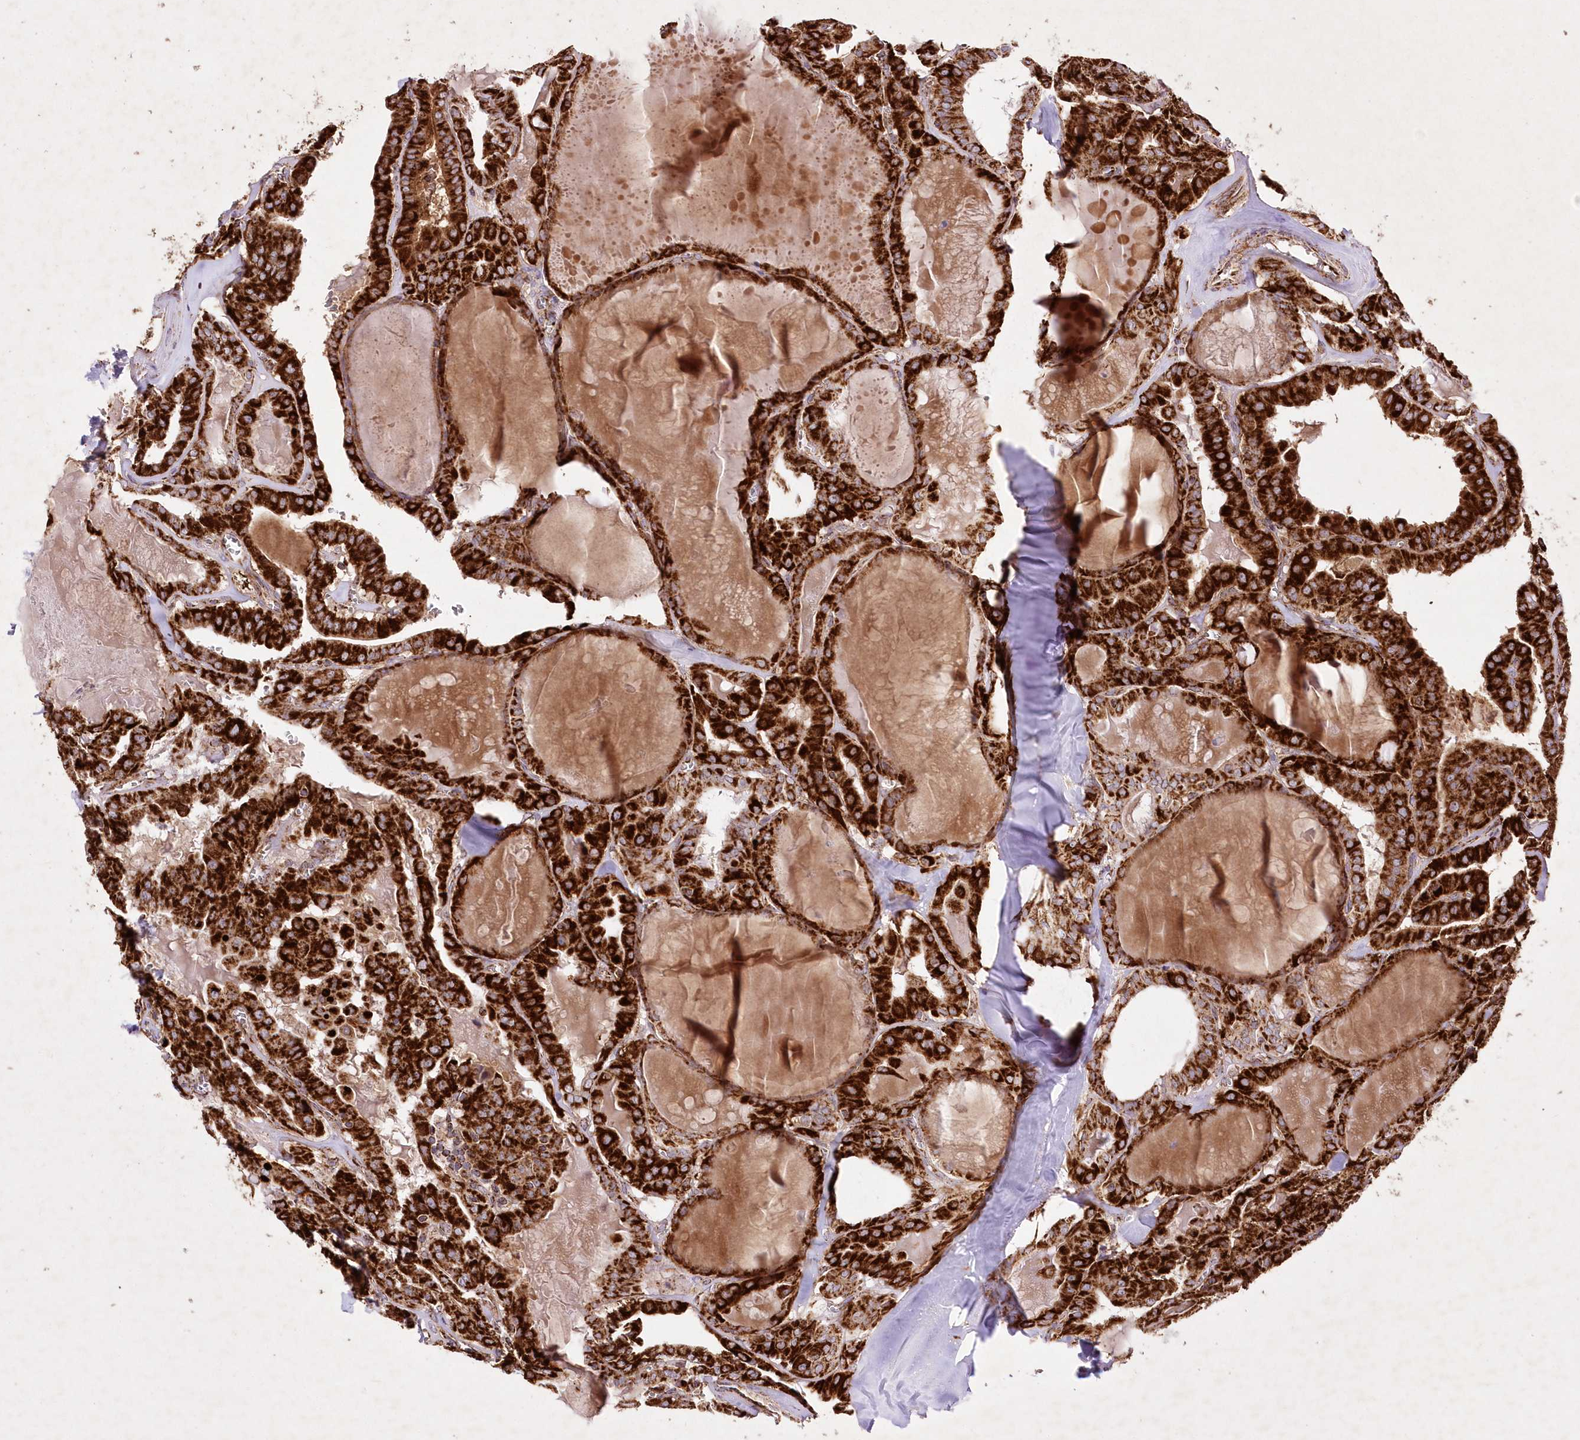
{"staining": {"intensity": "strong", "quantity": ">75%", "location": "cytoplasmic/membranous"}, "tissue": "thyroid cancer", "cell_type": "Tumor cells", "image_type": "cancer", "snomed": [{"axis": "morphology", "description": "Papillary adenocarcinoma, NOS"}, {"axis": "topography", "description": "Thyroid gland"}], "caption": "Immunohistochemistry (IHC) (DAB) staining of thyroid papillary adenocarcinoma demonstrates strong cytoplasmic/membranous protein staining in approximately >75% of tumor cells.", "gene": "ASNSD1", "patient": {"sex": "male", "age": 52}}